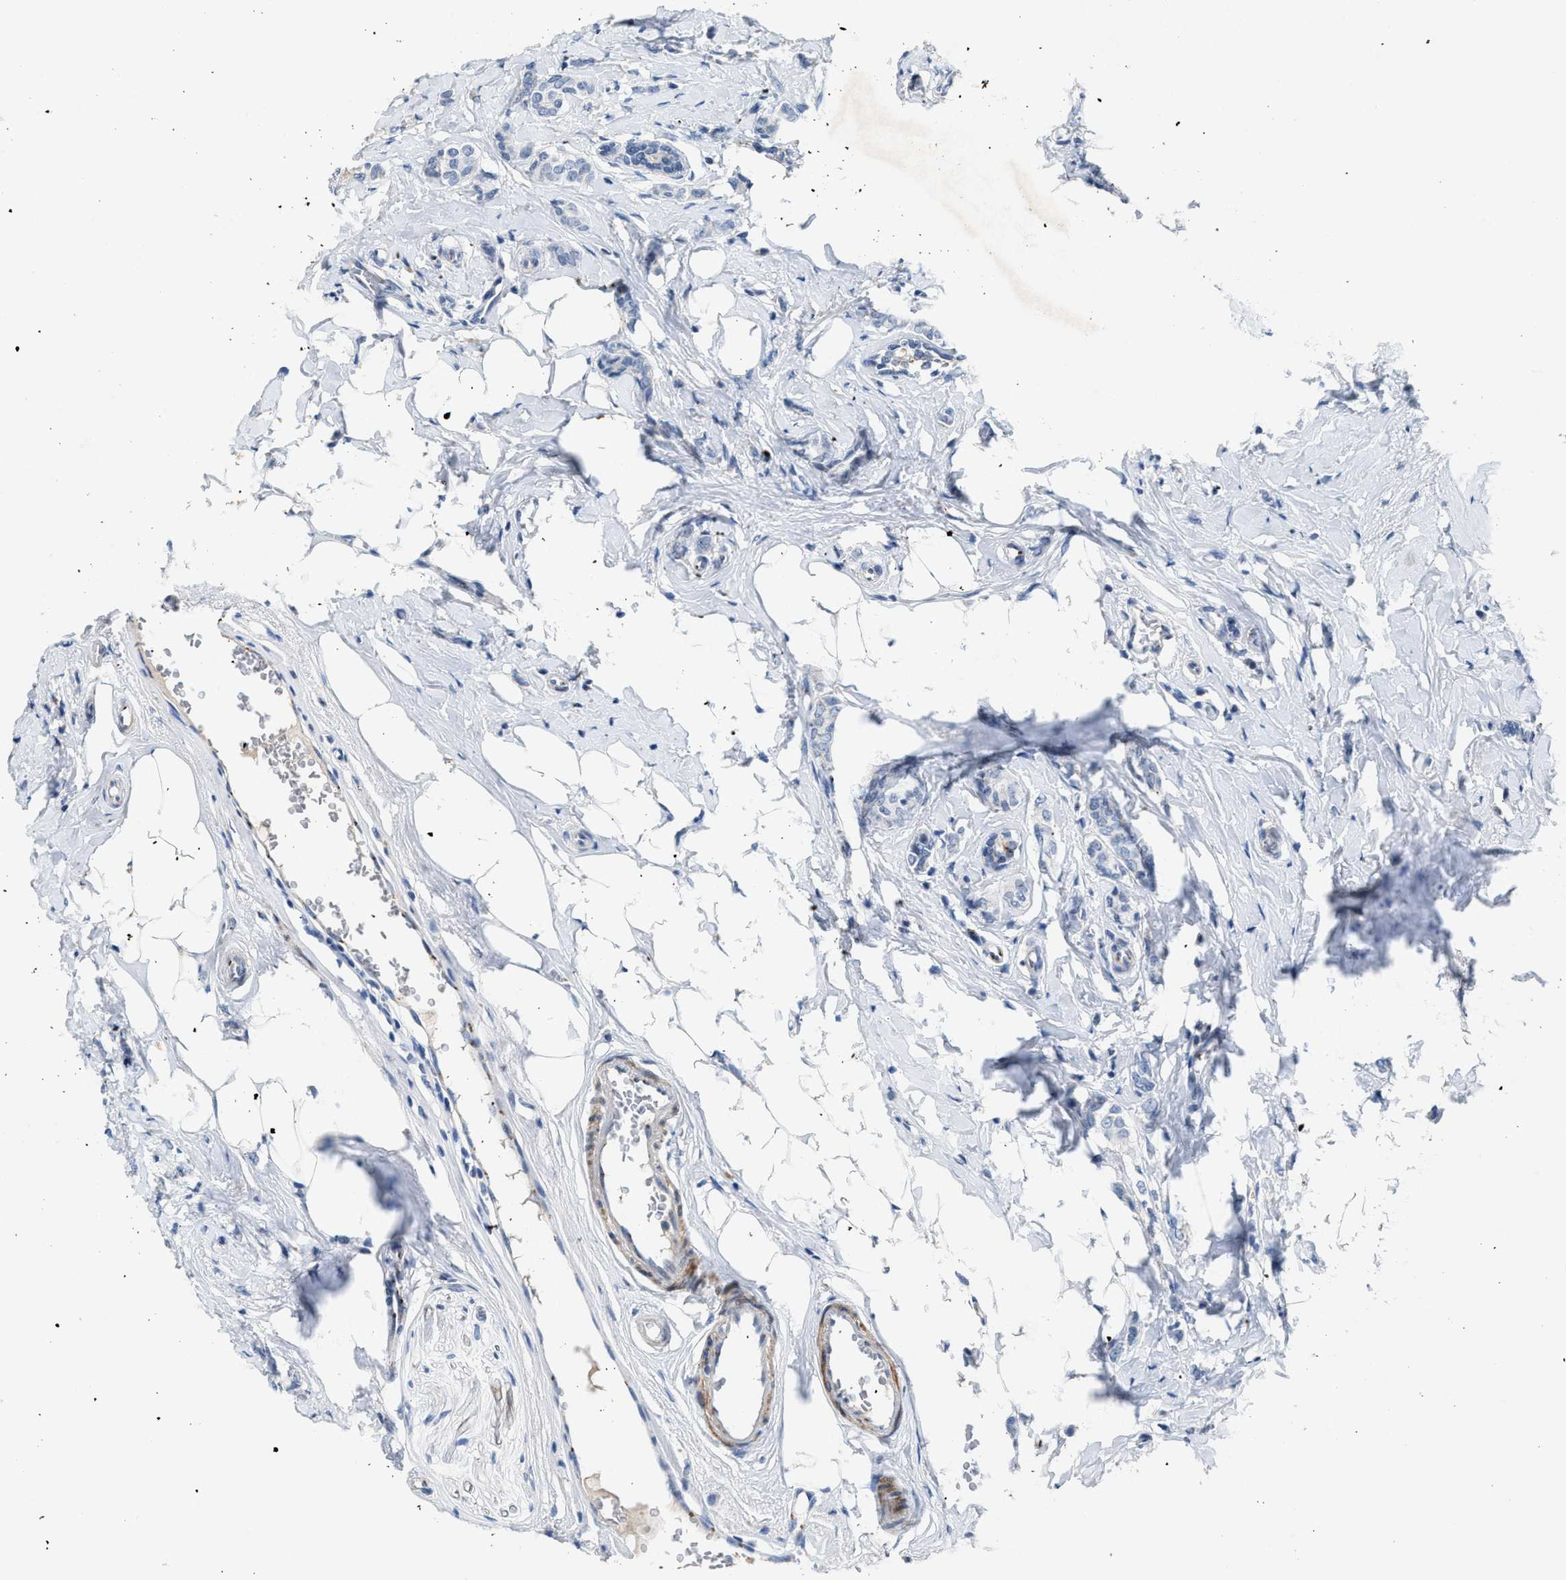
{"staining": {"intensity": "negative", "quantity": "none", "location": "none"}, "tissue": "breast cancer", "cell_type": "Tumor cells", "image_type": "cancer", "snomed": [{"axis": "morphology", "description": "Lobular carcinoma"}, {"axis": "topography", "description": "Breast"}], "caption": "DAB immunohistochemical staining of breast cancer (lobular carcinoma) shows no significant positivity in tumor cells. The staining is performed using DAB brown chromogen with nuclei counter-stained in using hematoxylin.", "gene": "SLC5A5", "patient": {"sex": "female", "age": 60}}